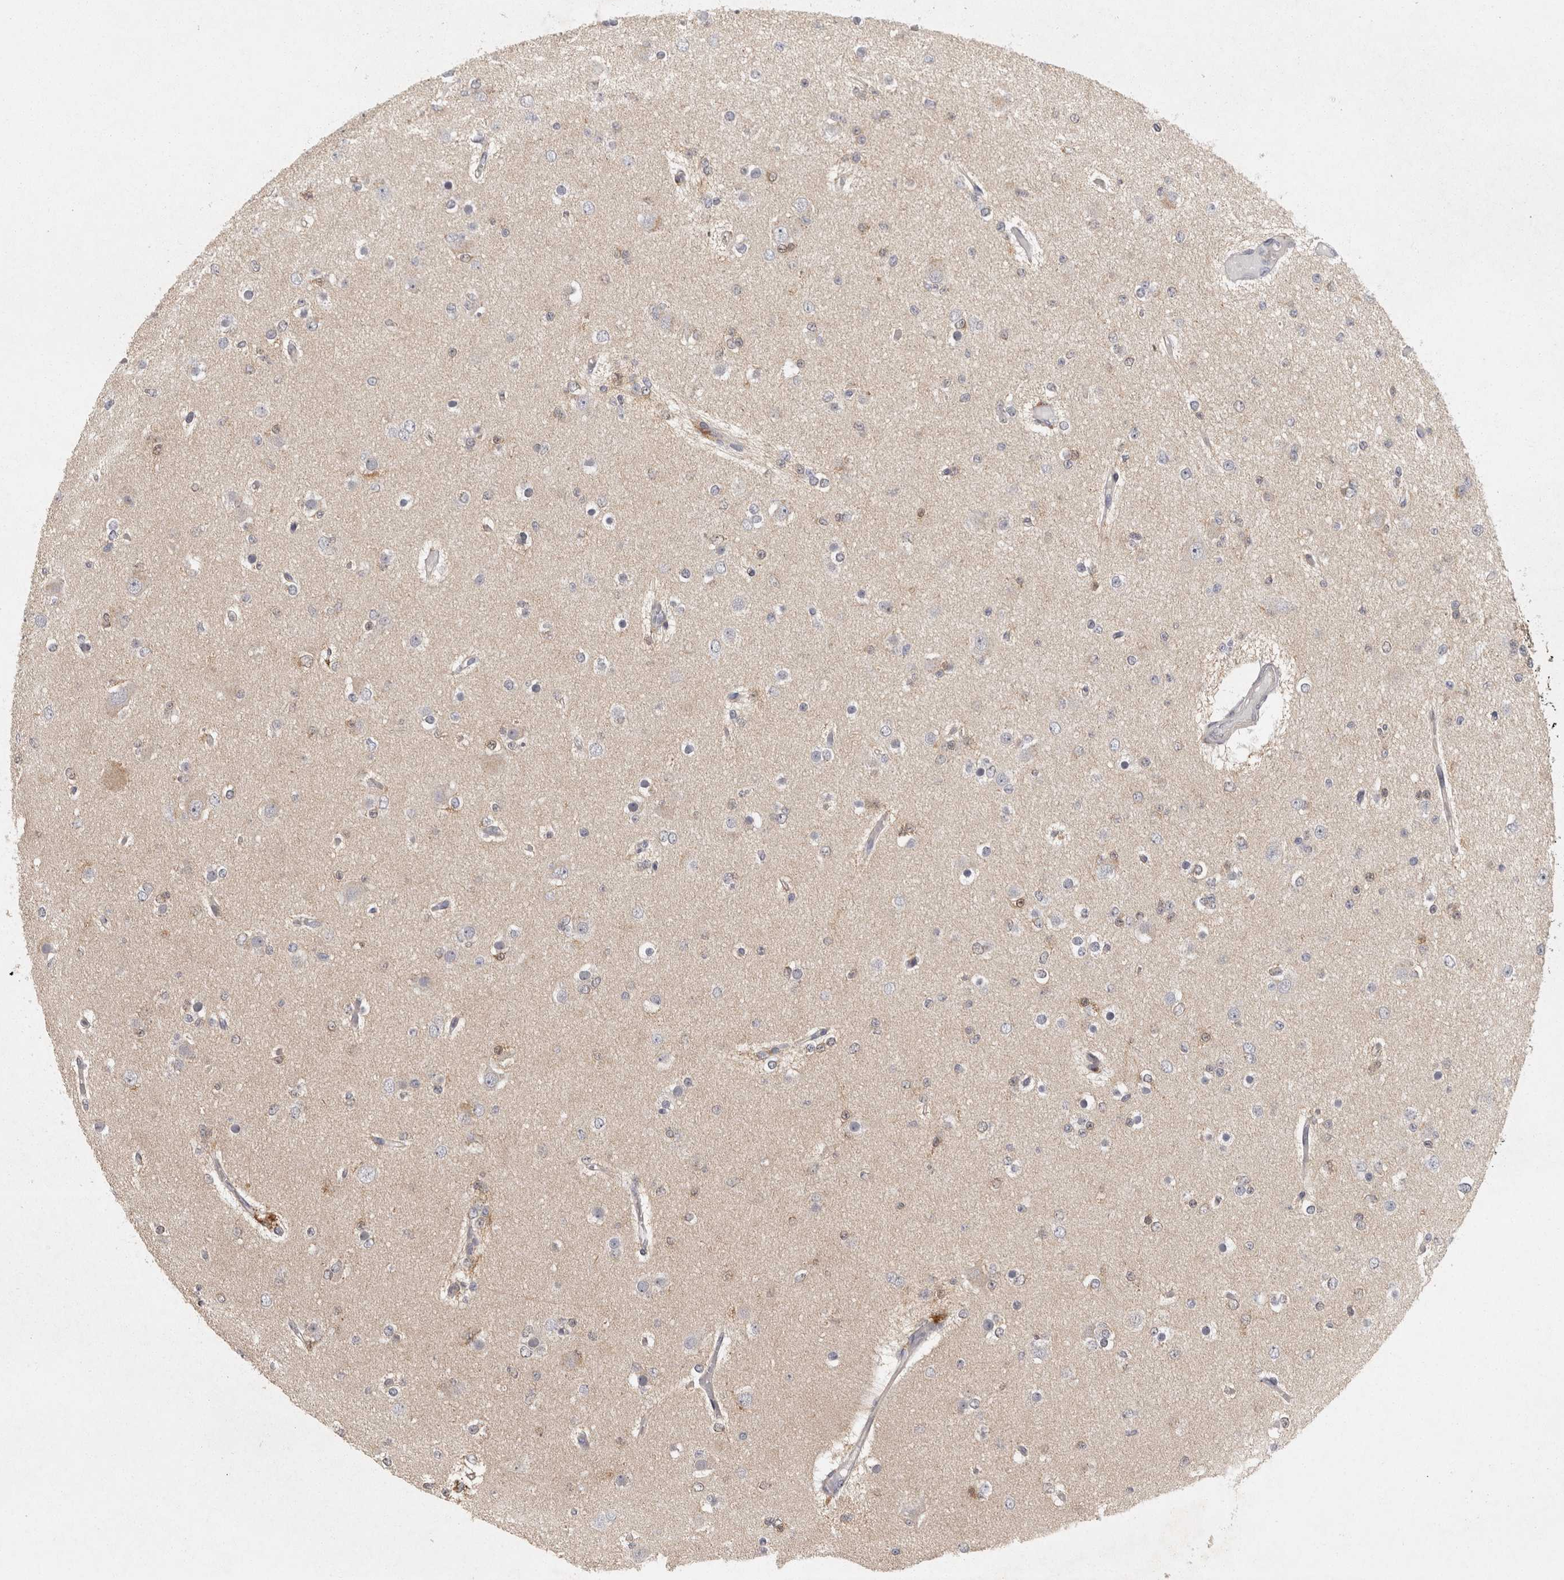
{"staining": {"intensity": "weak", "quantity": "<25%", "location": "cytoplasmic/membranous"}, "tissue": "glioma", "cell_type": "Tumor cells", "image_type": "cancer", "snomed": [{"axis": "morphology", "description": "Glioma, malignant, Low grade"}, {"axis": "topography", "description": "Brain"}], "caption": "Histopathology image shows no significant protein staining in tumor cells of glioma.", "gene": "ACAT2", "patient": {"sex": "female", "age": 22}}